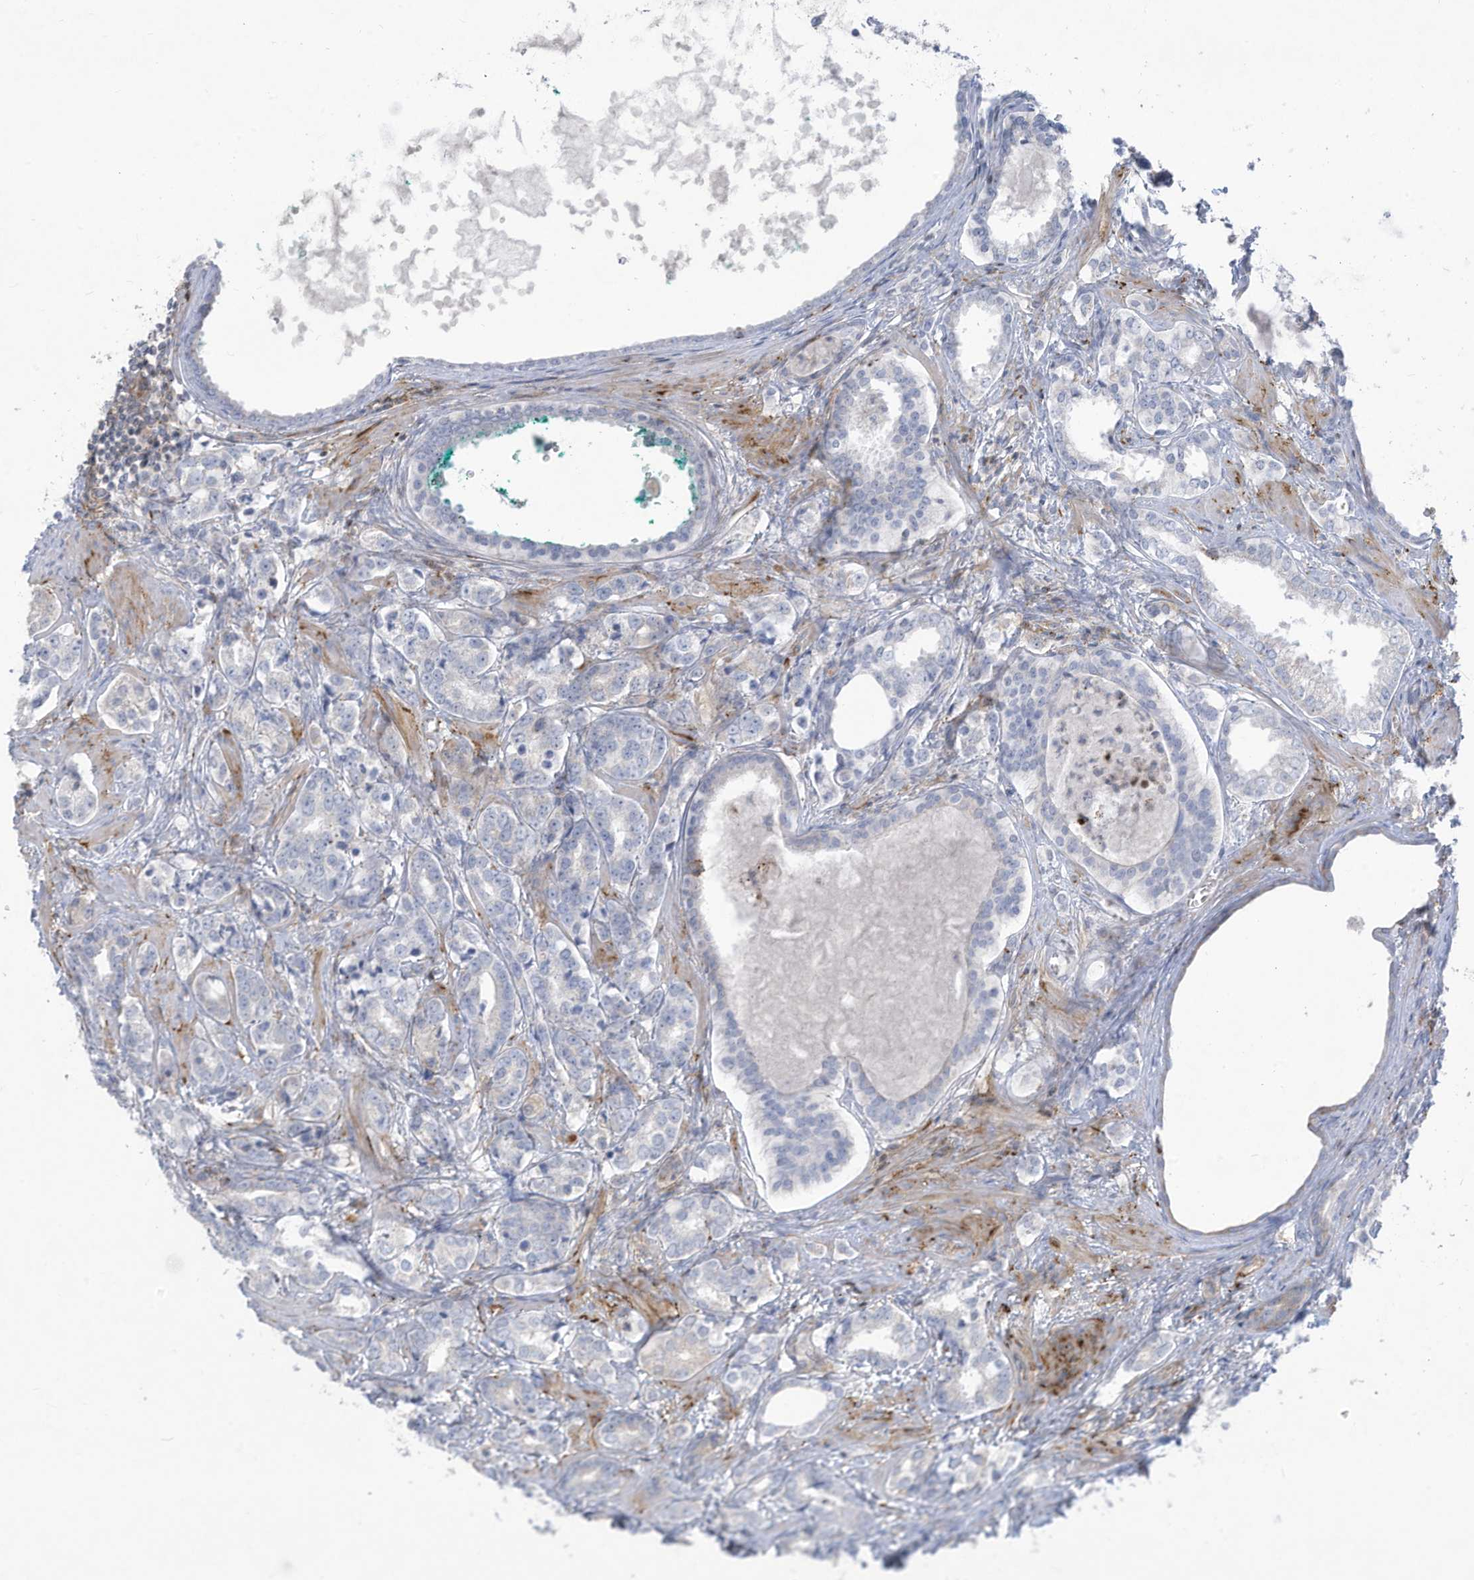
{"staining": {"intensity": "negative", "quantity": "none", "location": "none"}, "tissue": "prostate cancer", "cell_type": "Tumor cells", "image_type": "cancer", "snomed": [{"axis": "morphology", "description": "Adenocarcinoma, High grade"}, {"axis": "topography", "description": "Prostate"}], "caption": "High power microscopy micrograph of an immunohistochemistry (IHC) image of prostate cancer (high-grade adenocarcinoma), revealing no significant expression in tumor cells.", "gene": "THNSL2", "patient": {"sex": "male", "age": 62}}